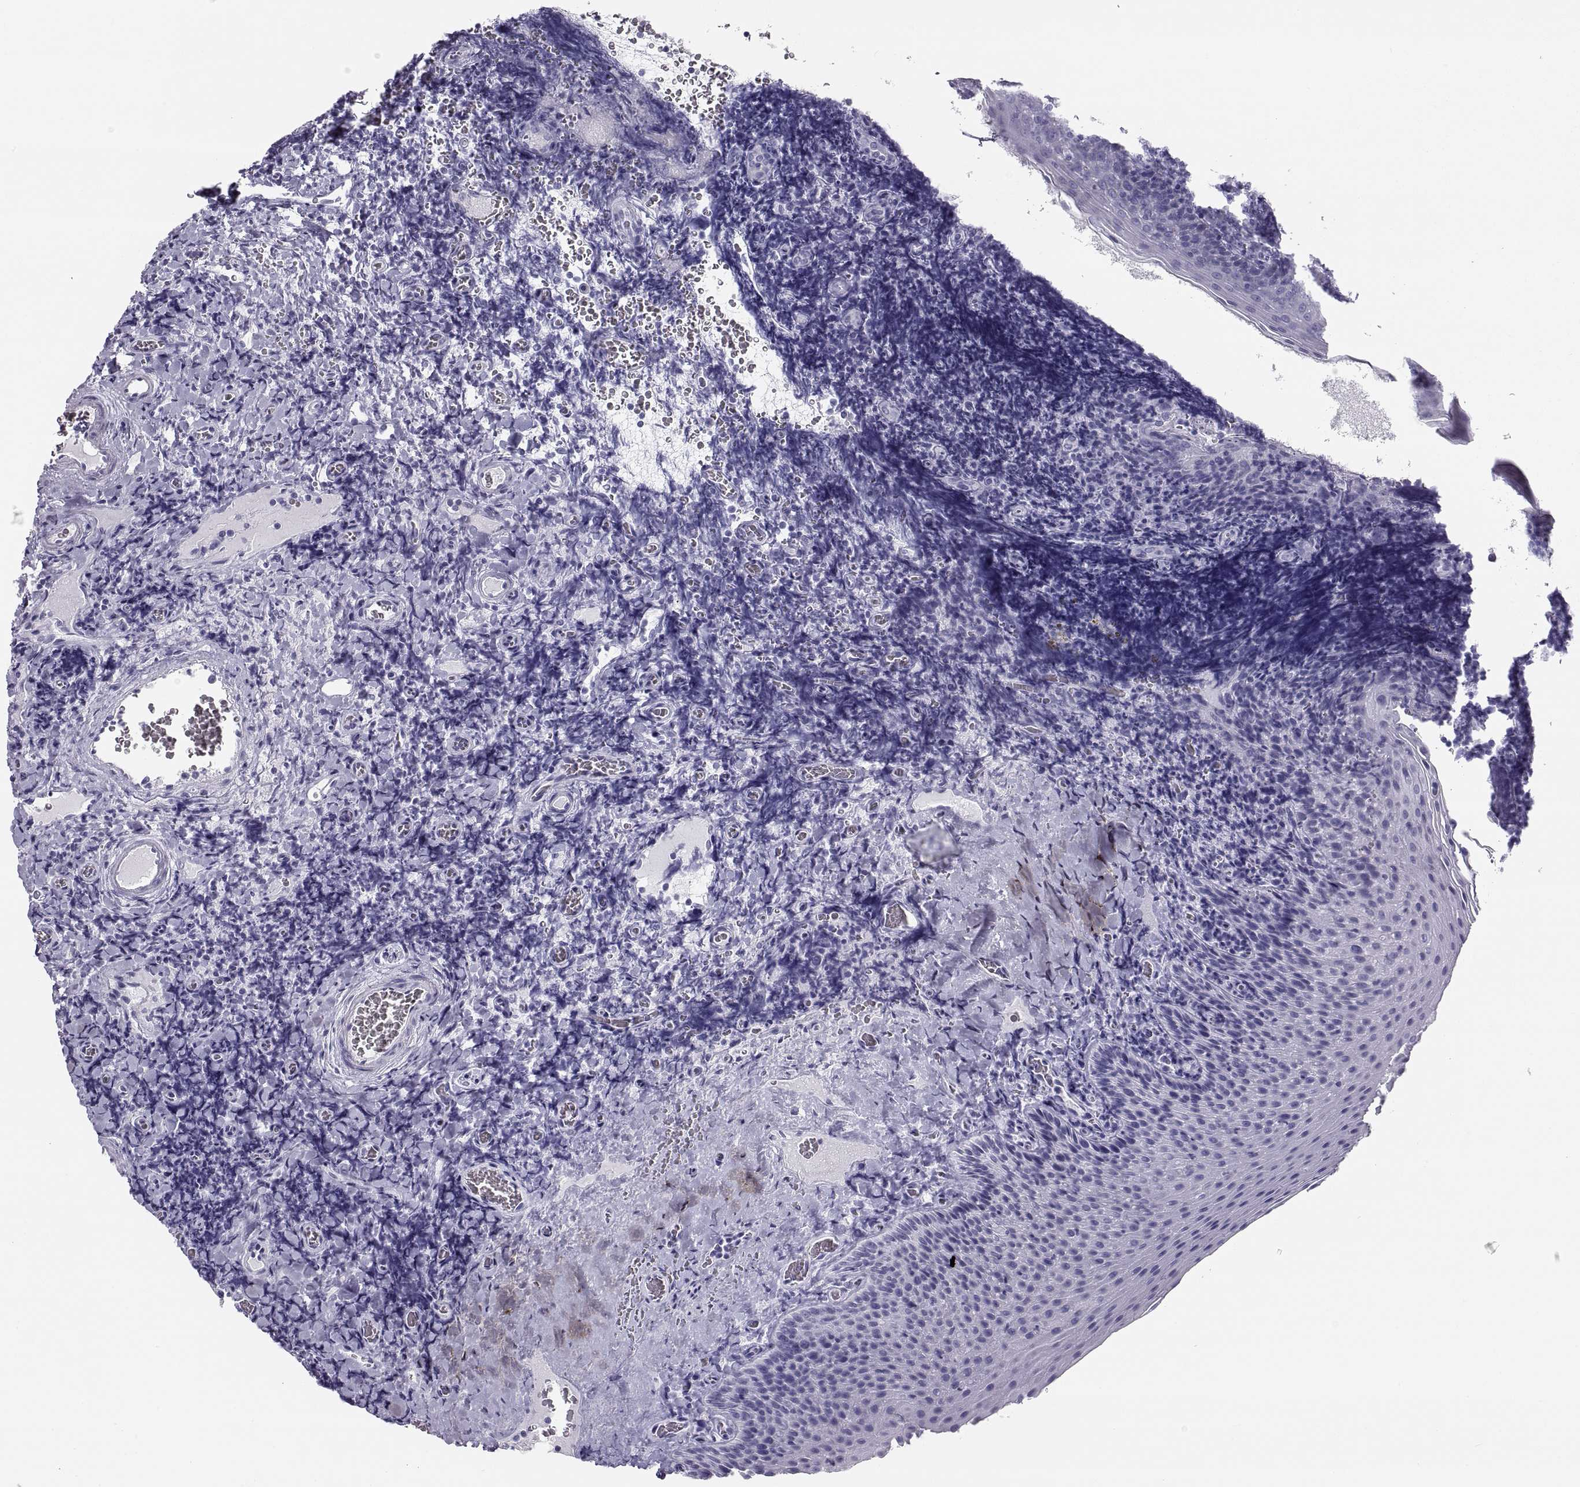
{"staining": {"intensity": "negative", "quantity": "none", "location": "none"}, "tissue": "tonsil", "cell_type": "Germinal center cells", "image_type": "normal", "snomed": [{"axis": "morphology", "description": "Normal tissue, NOS"}, {"axis": "morphology", "description": "Inflammation, NOS"}, {"axis": "topography", "description": "Tonsil"}], "caption": "There is no significant staining in germinal center cells of tonsil. Brightfield microscopy of IHC stained with DAB (brown) and hematoxylin (blue), captured at high magnification.", "gene": "SEMG1", "patient": {"sex": "female", "age": 31}}